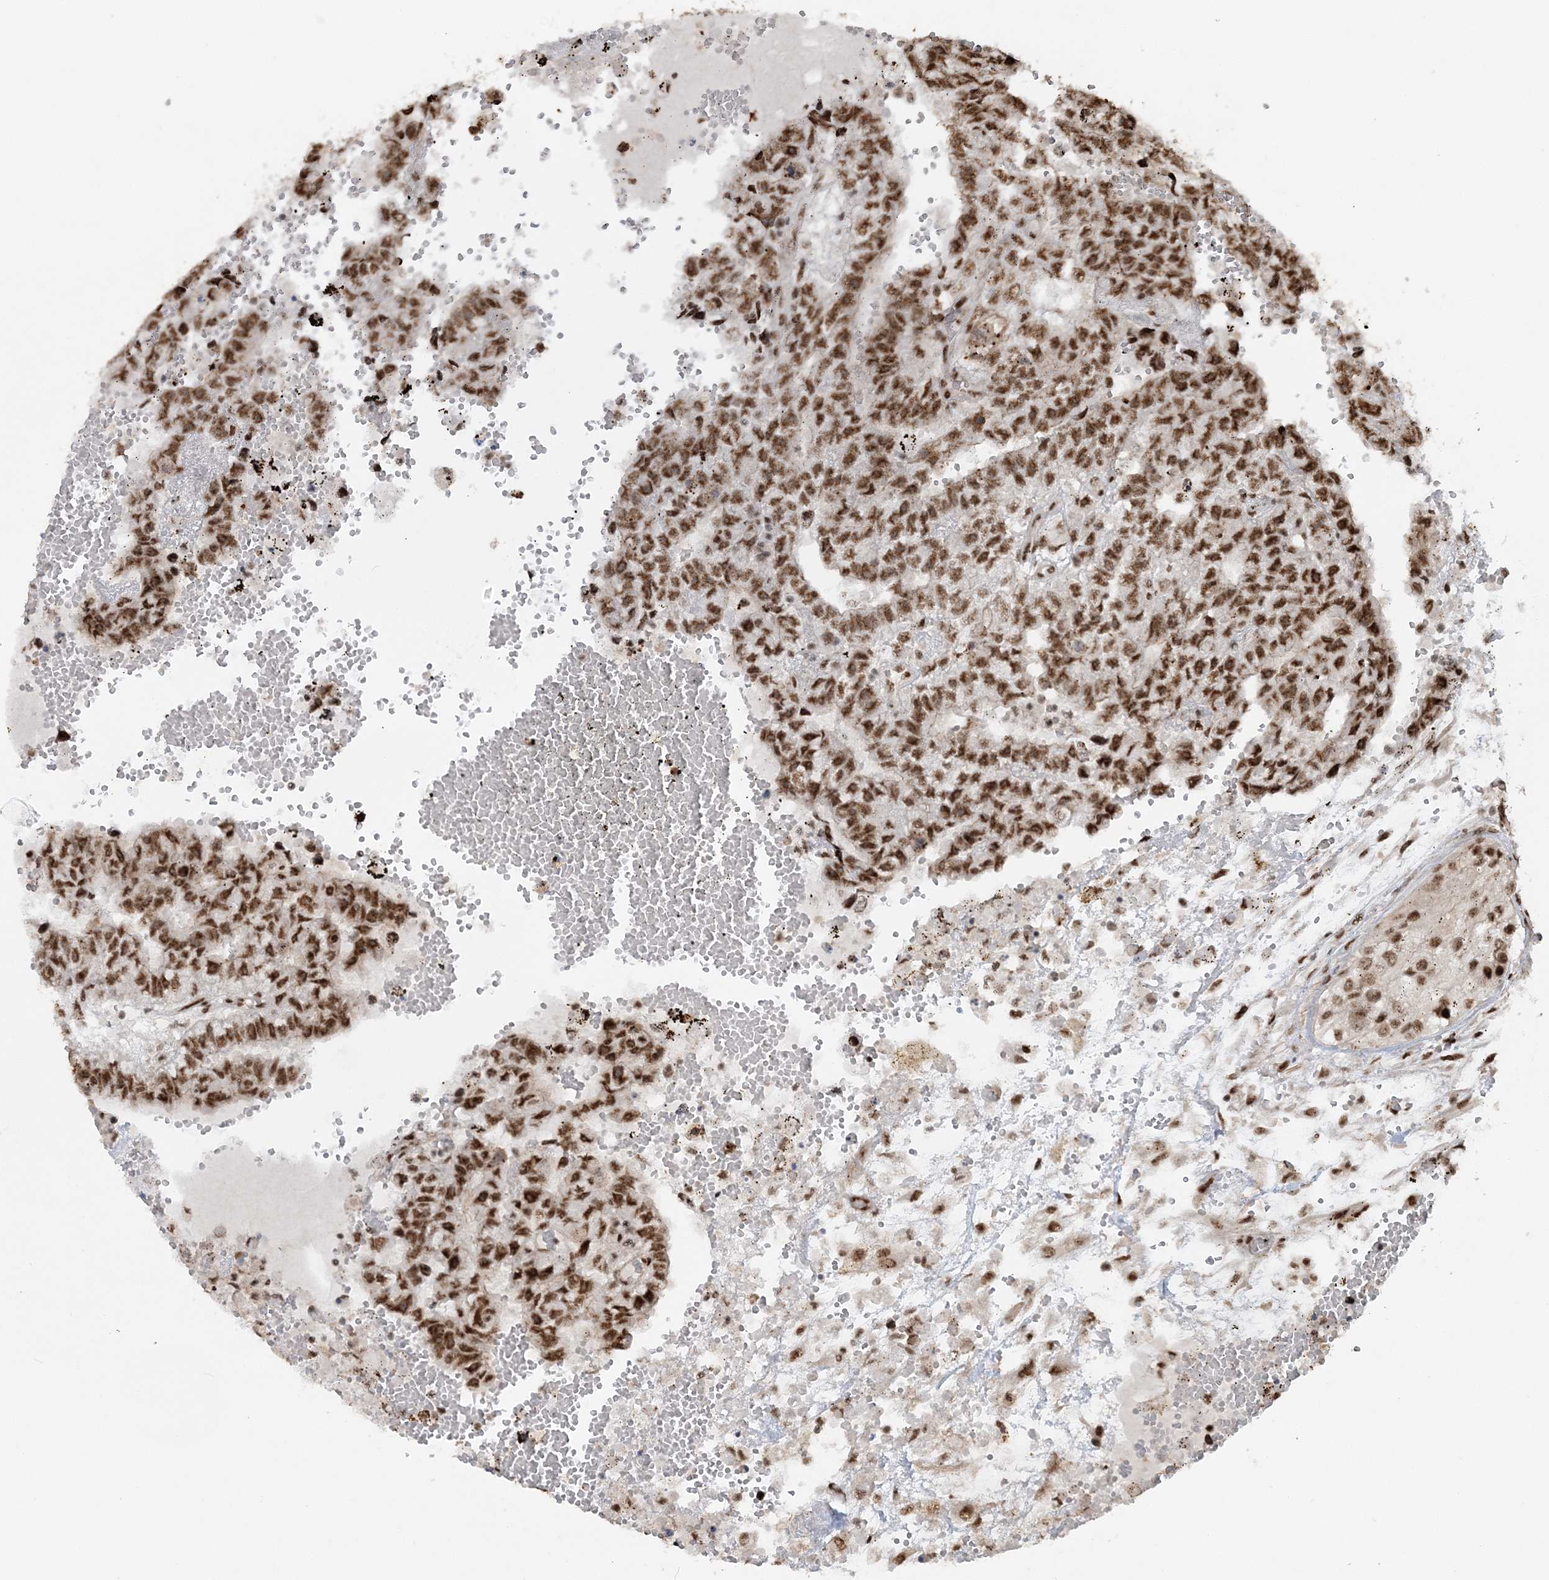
{"staining": {"intensity": "moderate", "quantity": ">75%", "location": "nuclear"}, "tissue": "testis cancer", "cell_type": "Tumor cells", "image_type": "cancer", "snomed": [{"axis": "morphology", "description": "Carcinoma, Embryonal, NOS"}, {"axis": "topography", "description": "Testis"}], "caption": "Immunohistochemical staining of human testis cancer (embryonal carcinoma) demonstrates moderate nuclear protein expression in about >75% of tumor cells. (DAB = brown stain, brightfield microscopy at high magnification).", "gene": "EXOSC8", "patient": {"sex": "male", "age": 25}}